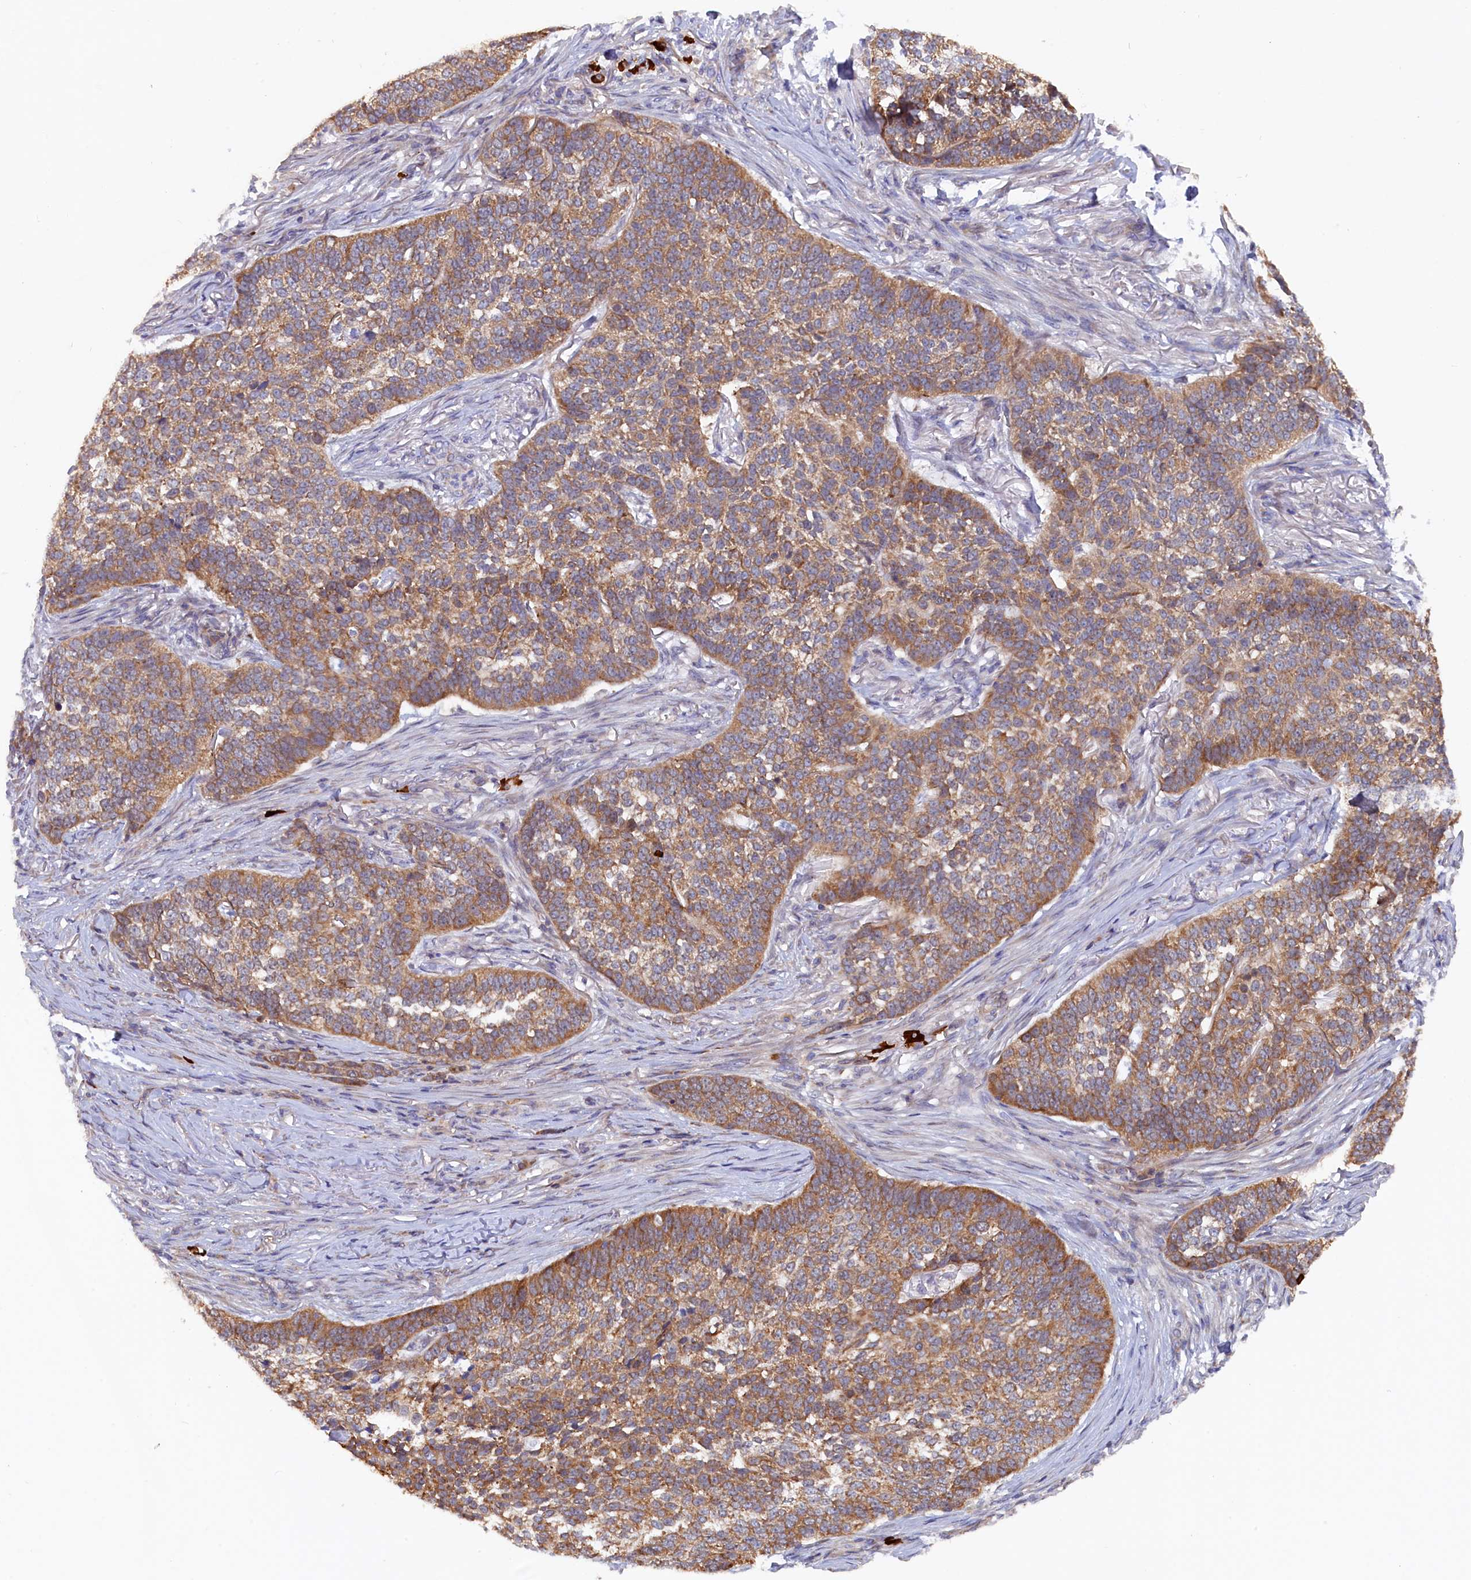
{"staining": {"intensity": "moderate", "quantity": ">75%", "location": "cytoplasmic/membranous"}, "tissue": "skin cancer", "cell_type": "Tumor cells", "image_type": "cancer", "snomed": [{"axis": "morphology", "description": "Basal cell carcinoma"}, {"axis": "topography", "description": "Skin"}], "caption": "Skin basal cell carcinoma stained for a protein demonstrates moderate cytoplasmic/membranous positivity in tumor cells.", "gene": "JPT2", "patient": {"sex": "male", "age": 85}}